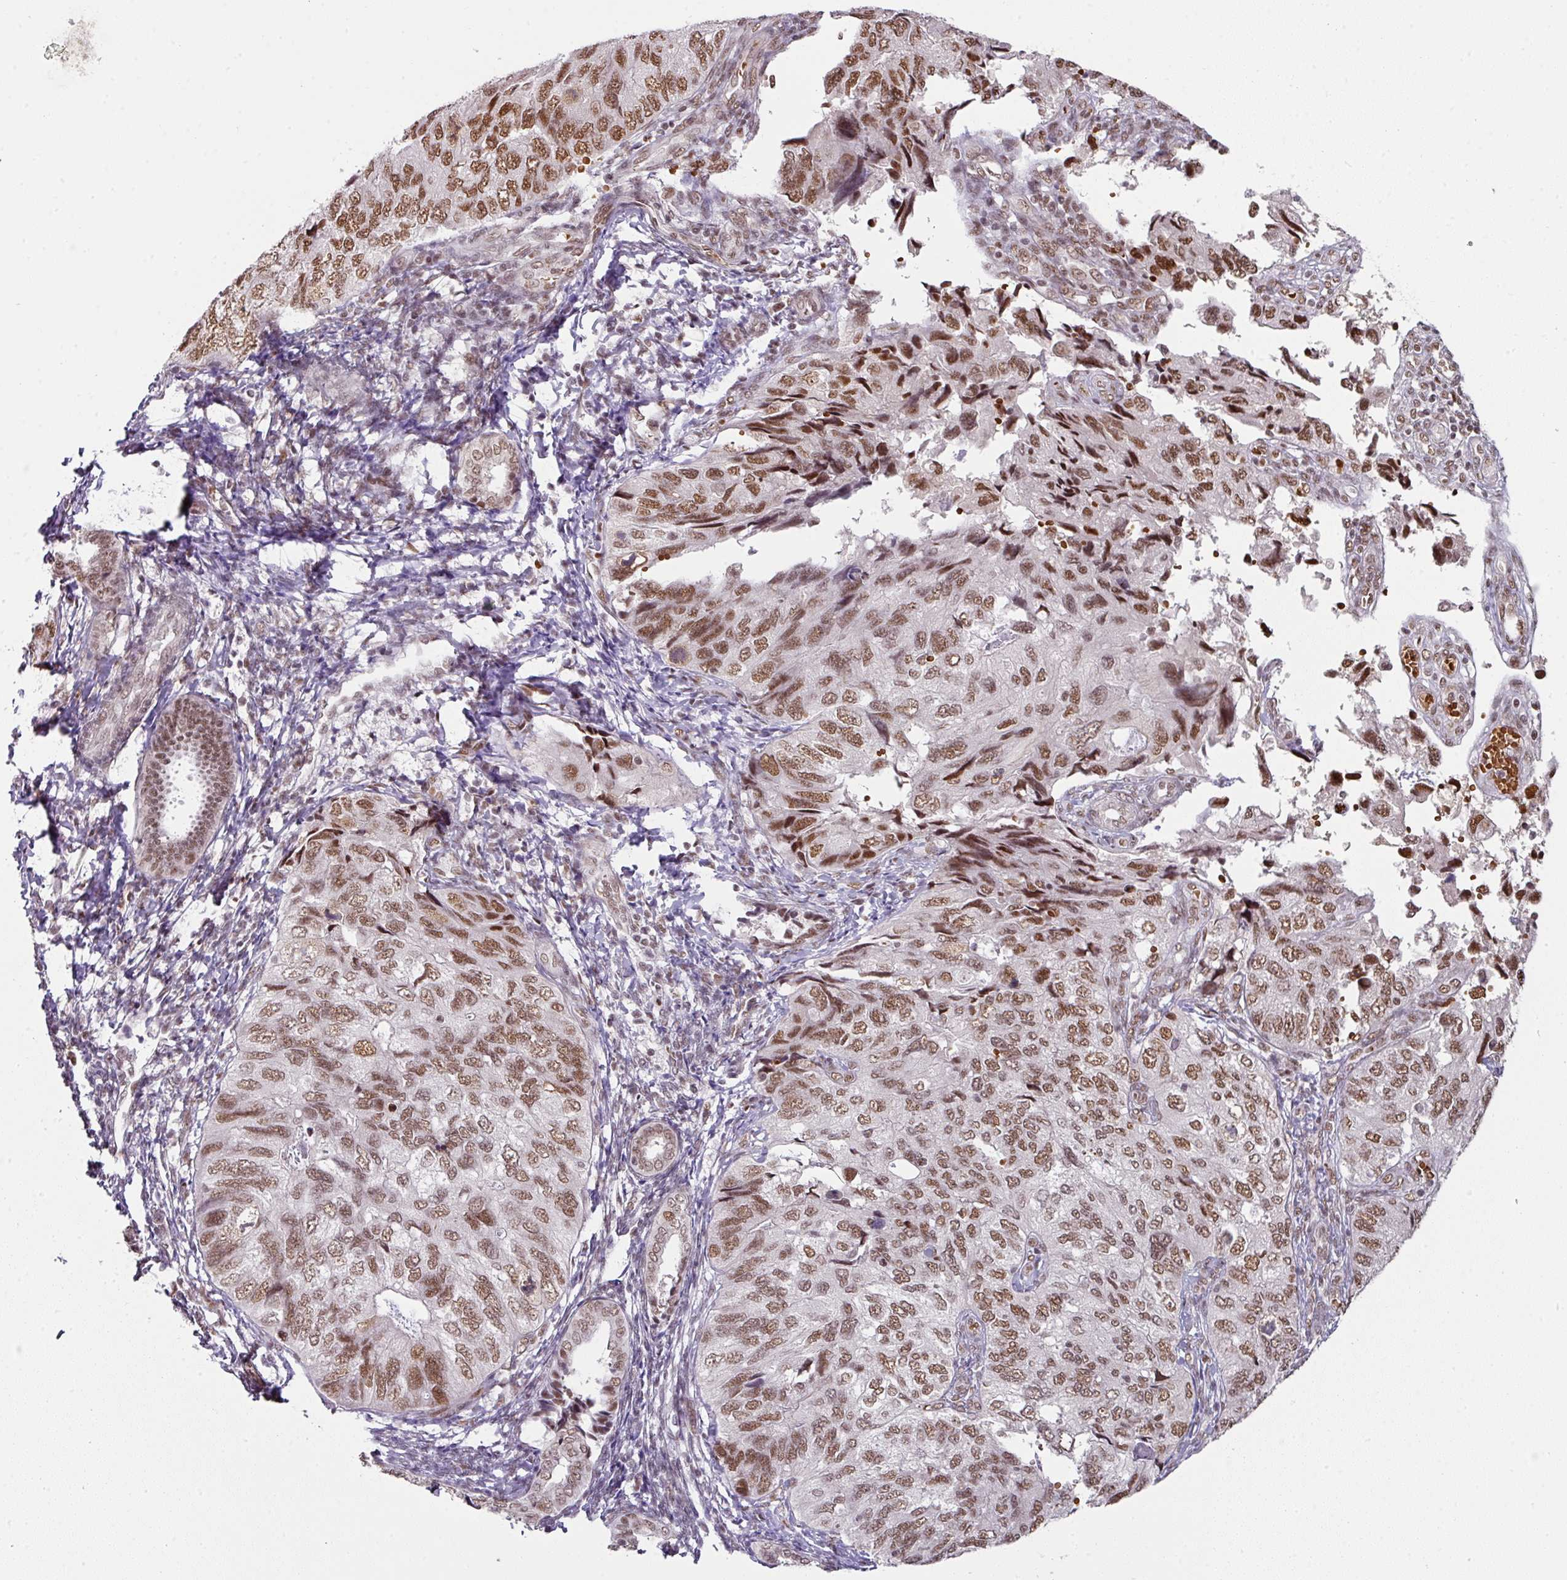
{"staining": {"intensity": "strong", "quantity": ">75%", "location": "nuclear"}, "tissue": "endometrial cancer", "cell_type": "Tumor cells", "image_type": "cancer", "snomed": [{"axis": "morphology", "description": "Carcinoma, NOS"}, {"axis": "topography", "description": "Uterus"}], "caption": "Protein staining of endometrial cancer tissue exhibits strong nuclear expression in about >75% of tumor cells.", "gene": "NCOA5", "patient": {"sex": "female", "age": 76}}